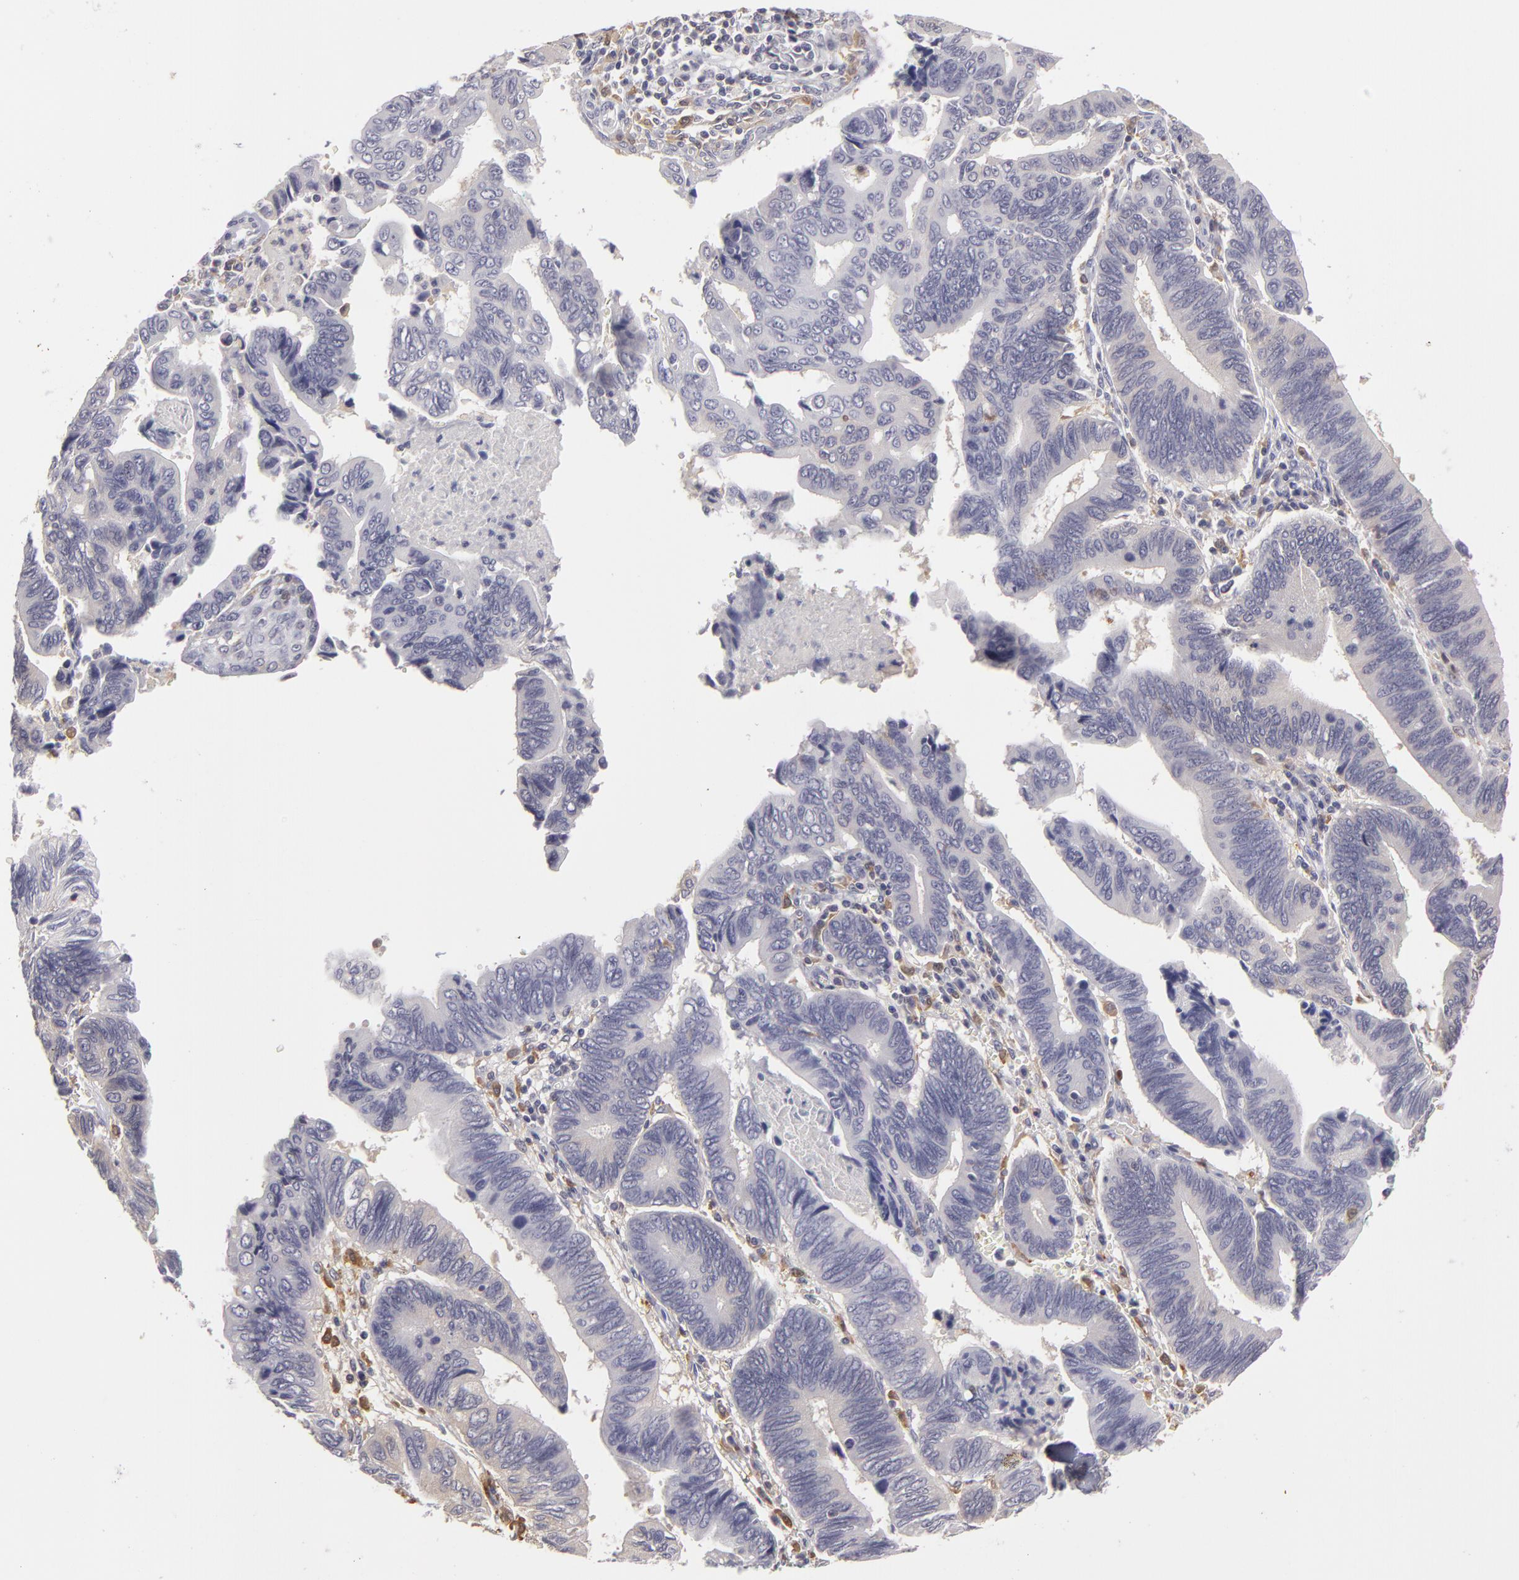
{"staining": {"intensity": "negative", "quantity": "none", "location": "none"}, "tissue": "pancreatic cancer", "cell_type": "Tumor cells", "image_type": "cancer", "snomed": [{"axis": "morphology", "description": "Adenocarcinoma, NOS"}, {"axis": "topography", "description": "Pancreas"}], "caption": "Tumor cells show no significant positivity in pancreatic cancer.", "gene": "GNPDA1", "patient": {"sex": "female", "age": 70}}